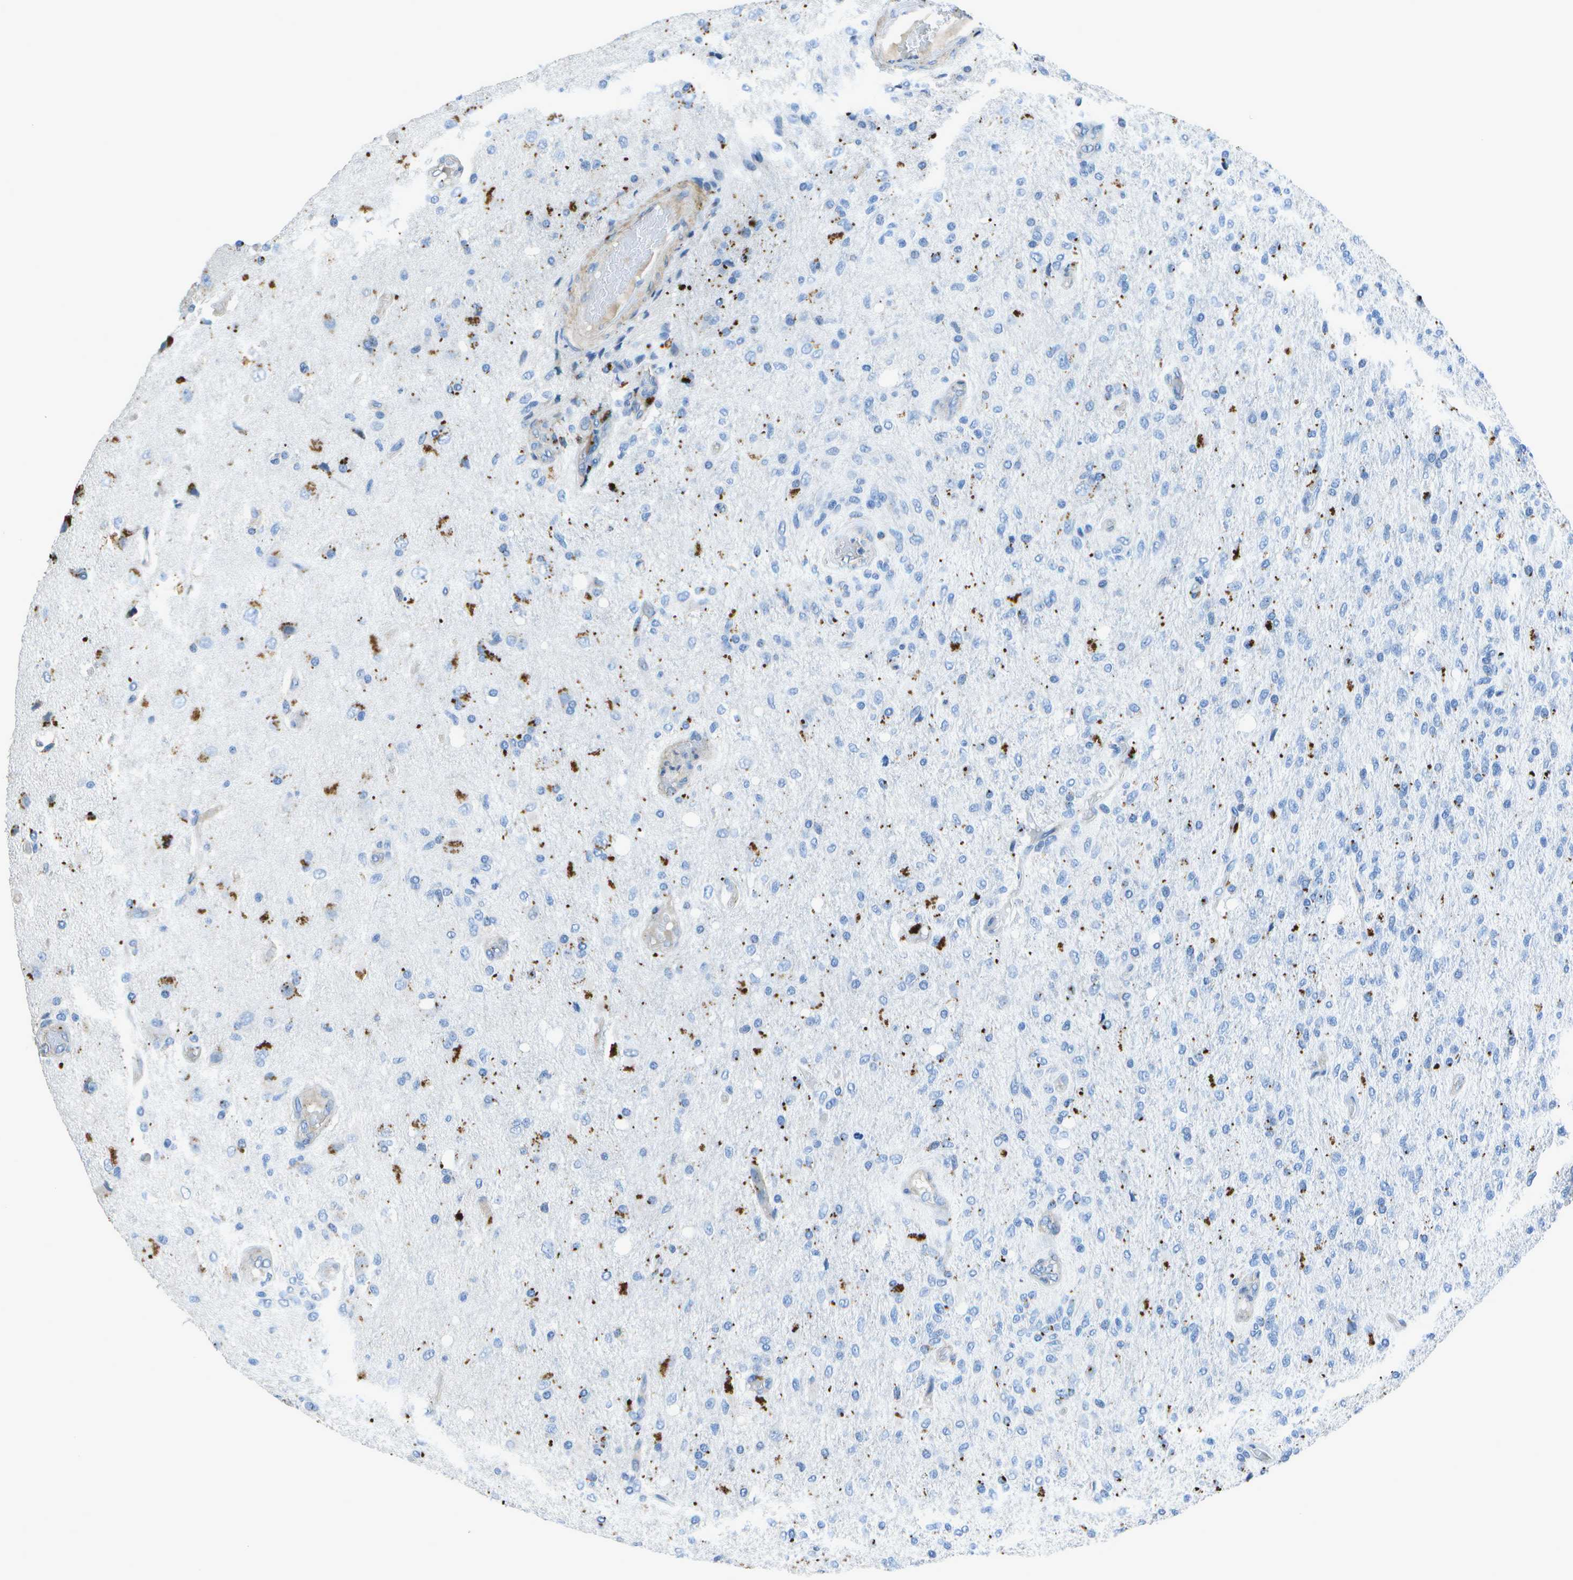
{"staining": {"intensity": "negative", "quantity": "none", "location": "none"}, "tissue": "glioma", "cell_type": "Tumor cells", "image_type": "cancer", "snomed": [{"axis": "morphology", "description": "Normal tissue, NOS"}, {"axis": "morphology", "description": "Glioma, malignant, High grade"}, {"axis": "topography", "description": "Cerebral cortex"}], "caption": "High magnification brightfield microscopy of glioma stained with DAB (brown) and counterstained with hematoxylin (blue): tumor cells show no significant positivity.", "gene": "DCT", "patient": {"sex": "male", "age": 77}}